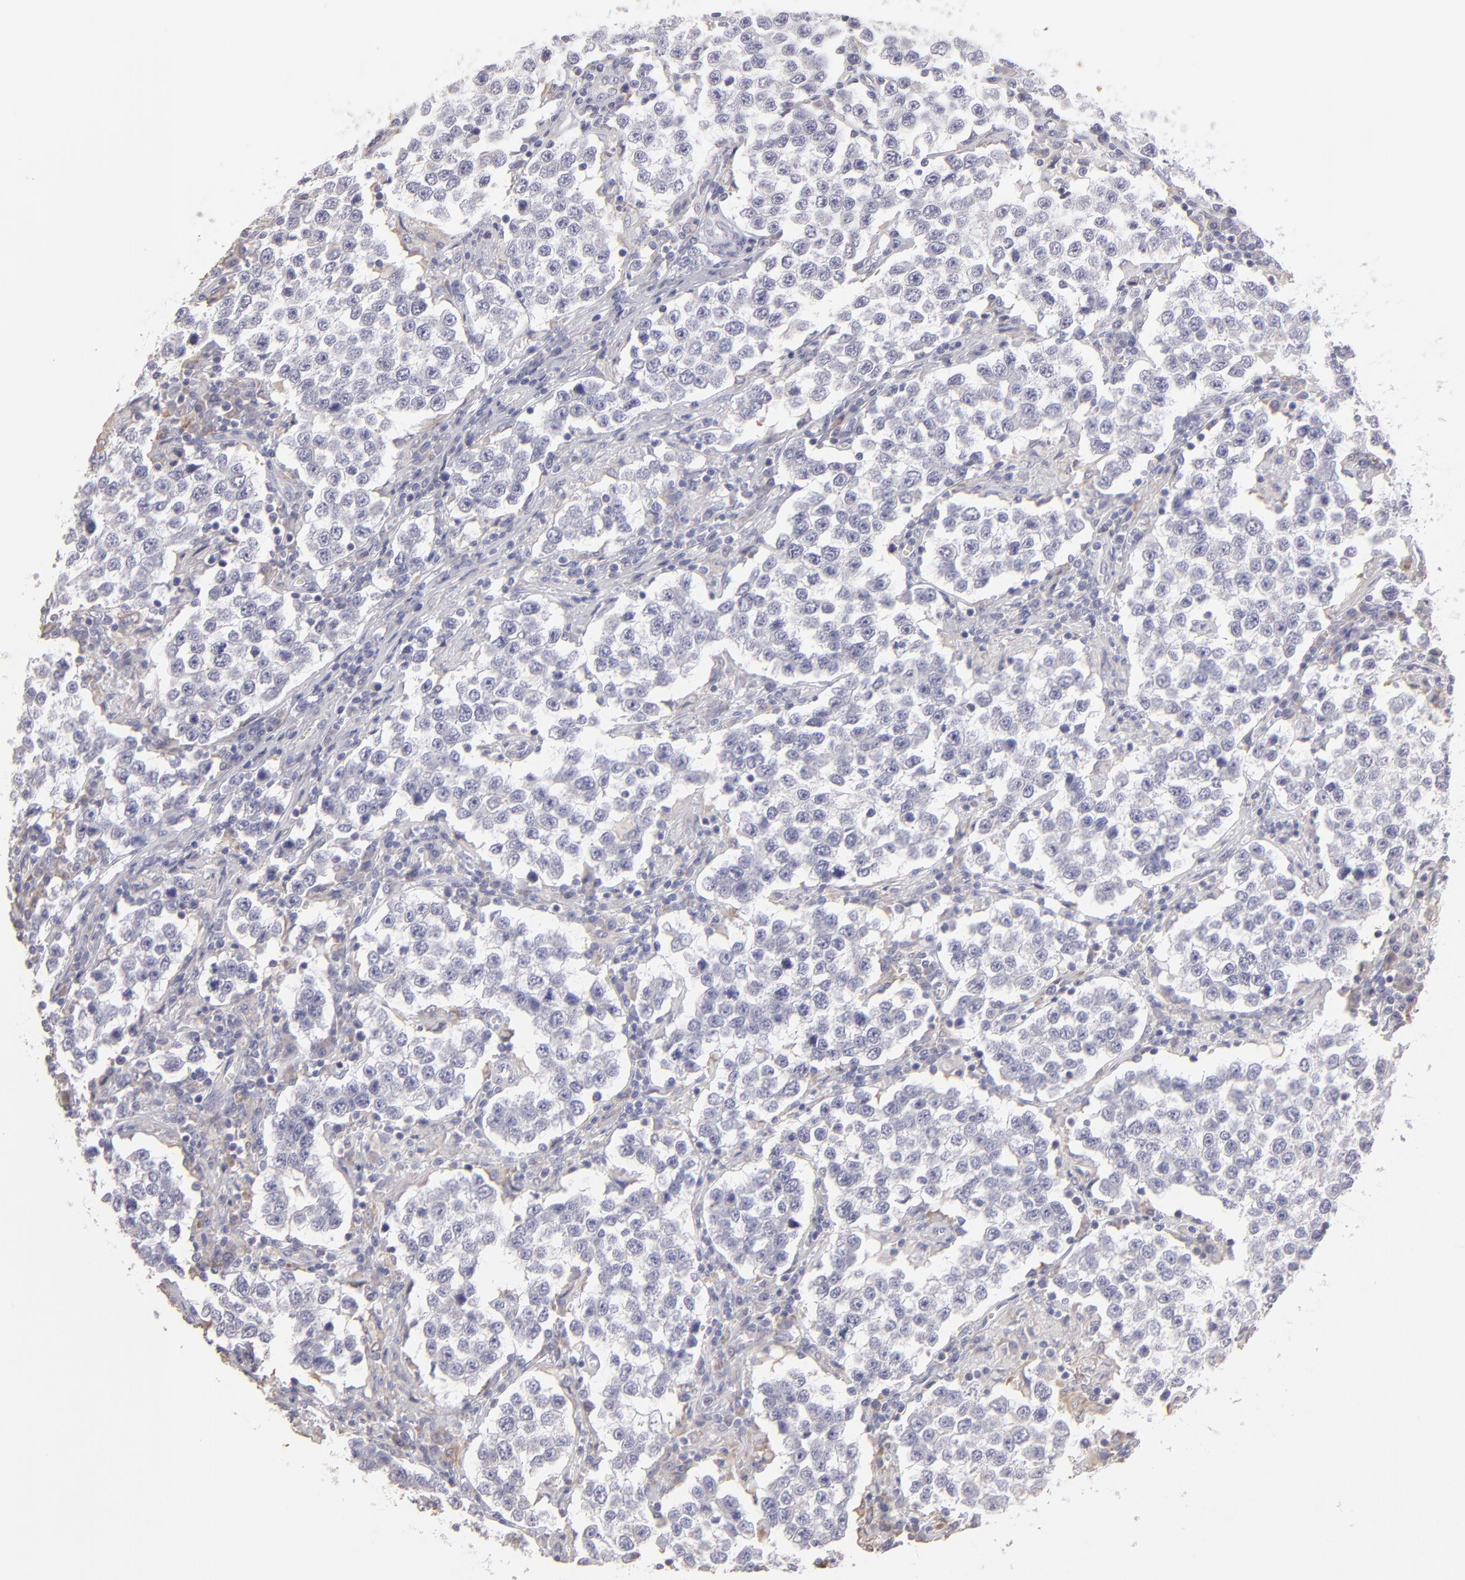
{"staining": {"intensity": "negative", "quantity": "none", "location": "none"}, "tissue": "testis cancer", "cell_type": "Tumor cells", "image_type": "cancer", "snomed": [{"axis": "morphology", "description": "Seminoma, NOS"}, {"axis": "topography", "description": "Testis"}], "caption": "Immunohistochemistry (IHC) of human testis cancer shows no staining in tumor cells.", "gene": "CALR", "patient": {"sex": "male", "age": 36}}